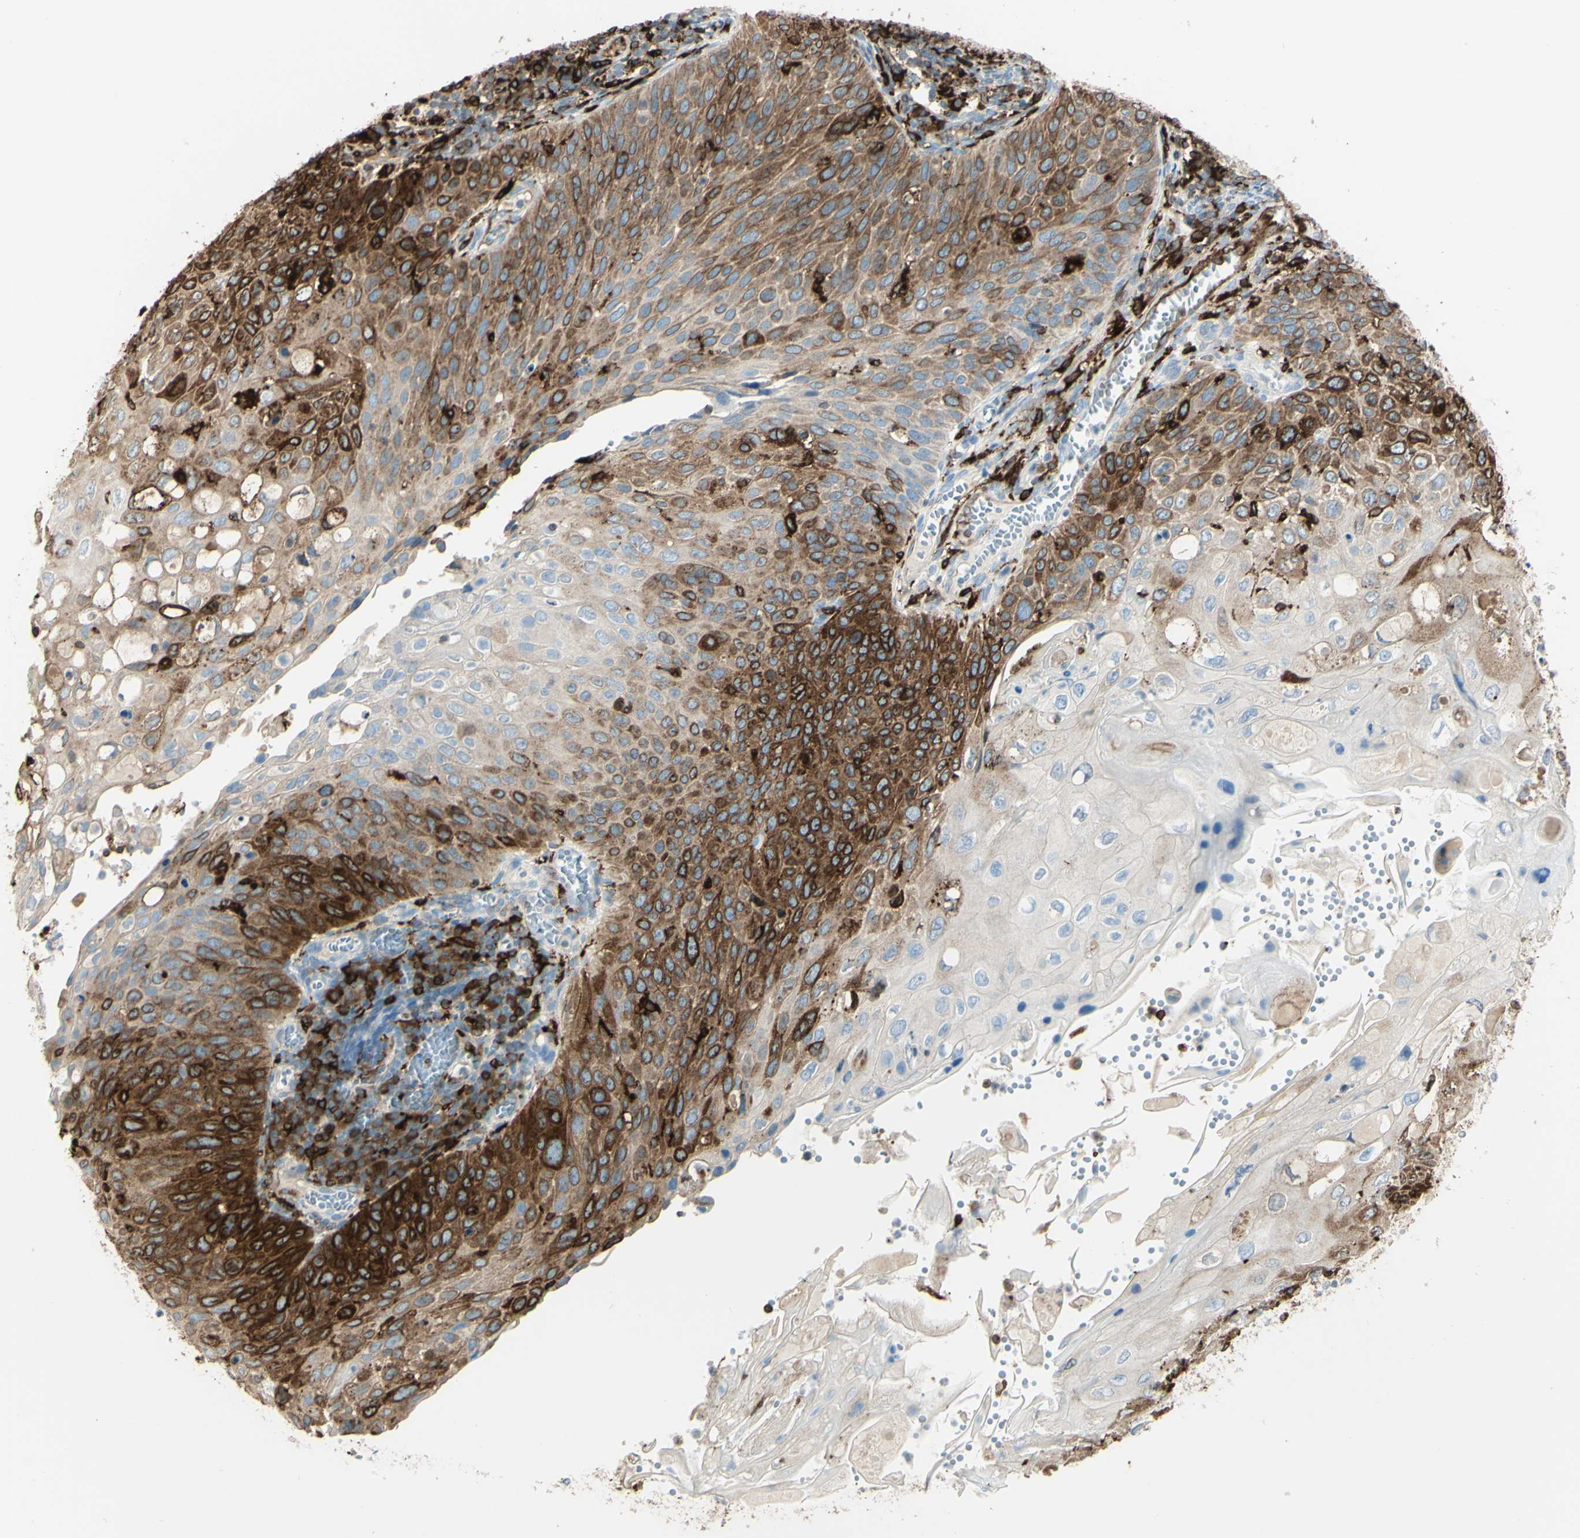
{"staining": {"intensity": "strong", "quantity": ">75%", "location": "cytoplasmic/membranous"}, "tissue": "cervical cancer", "cell_type": "Tumor cells", "image_type": "cancer", "snomed": [{"axis": "morphology", "description": "Squamous cell carcinoma, NOS"}, {"axis": "topography", "description": "Cervix"}], "caption": "Tumor cells show high levels of strong cytoplasmic/membranous expression in about >75% of cells in squamous cell carcinoma (cervical).", "gene": "CD74", "patient": {"sex": "female", "age": 70}}